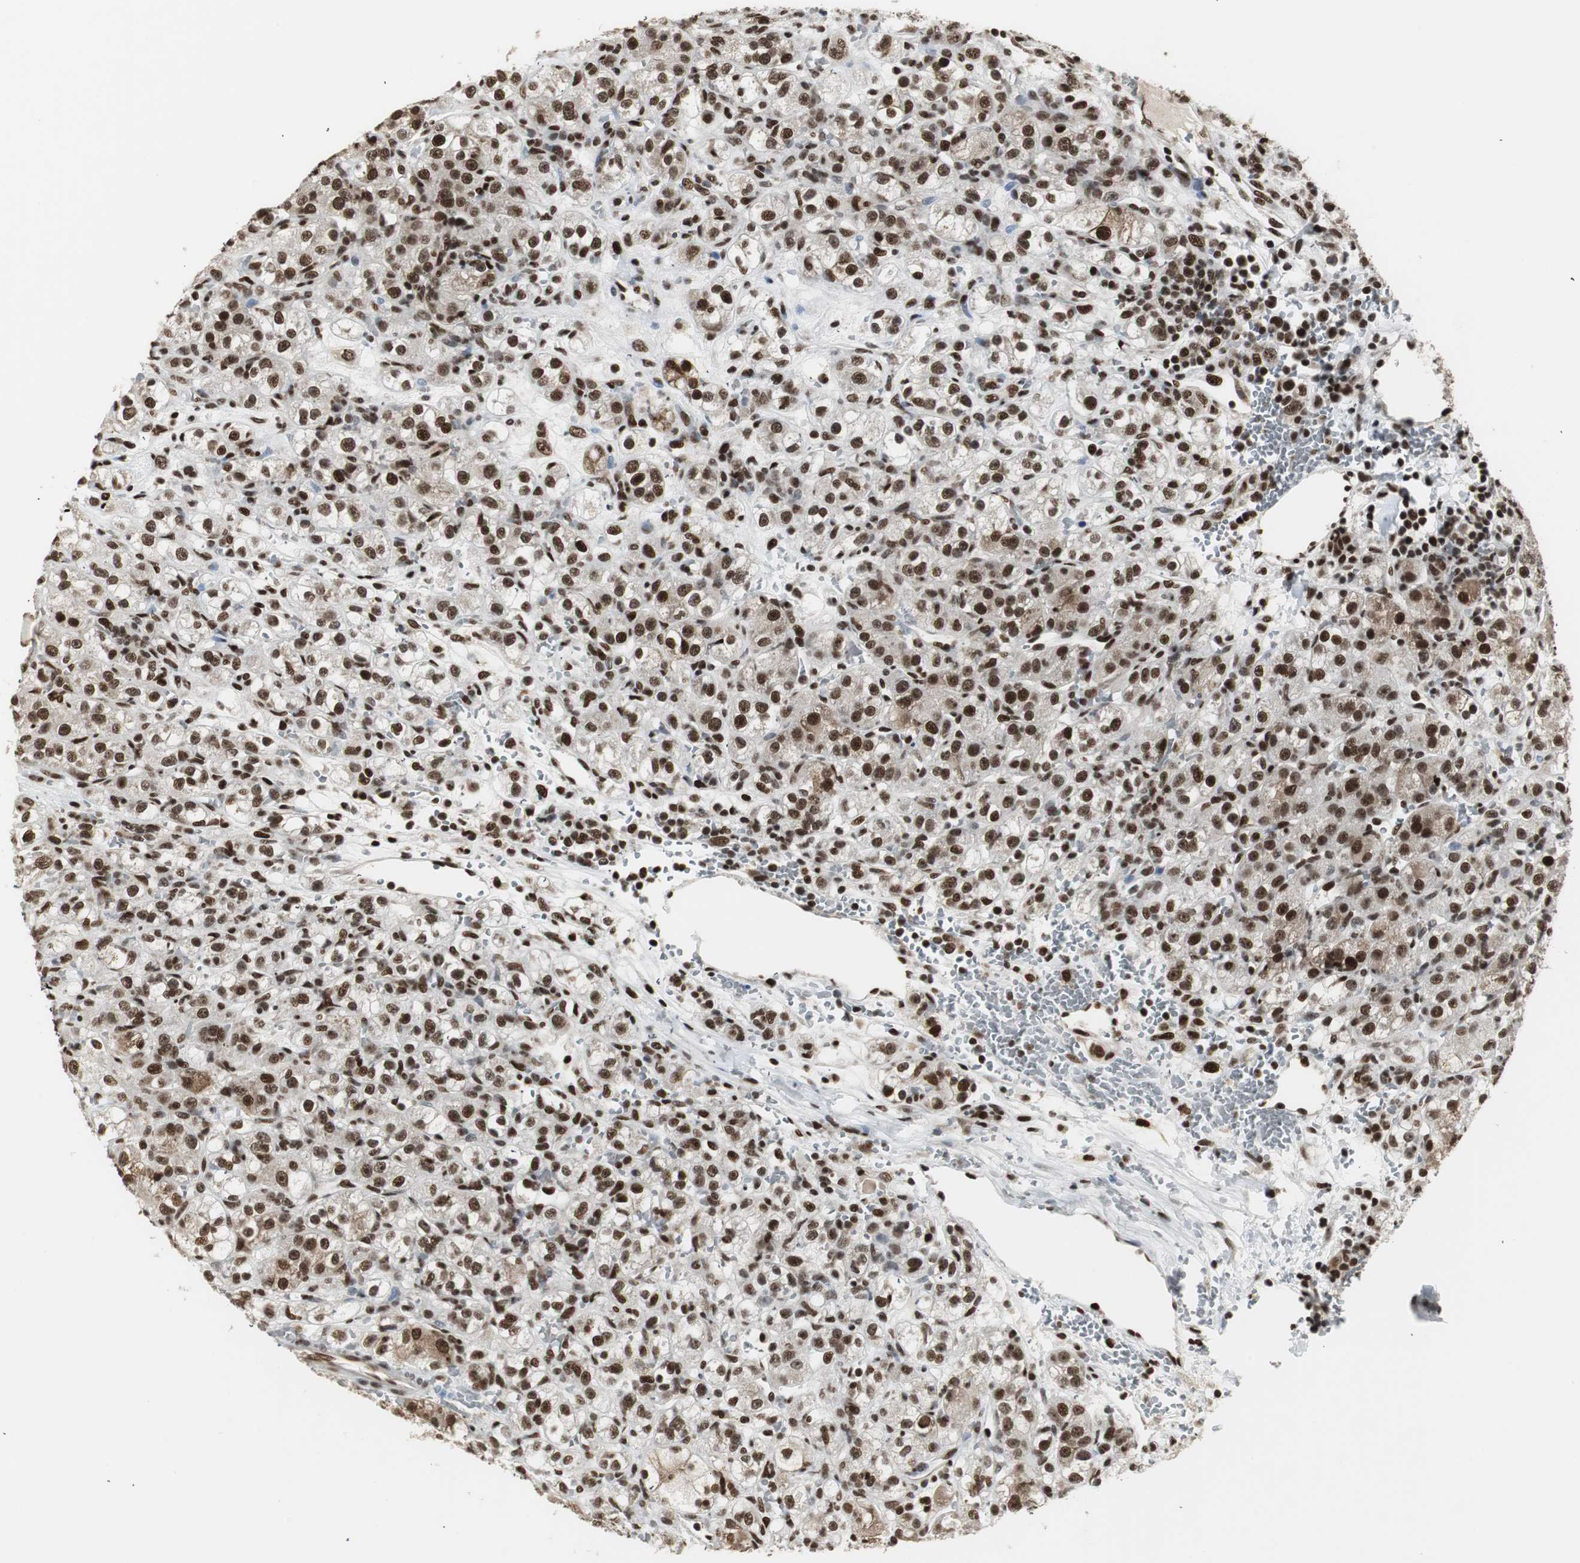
{"staining": {"intensity": "strong", "quantity": ">75%", "location": "cytoplasmic/membranous,nuclear"}, "tissue": "renal cancer", "cell_type": "Tumor cells", "image_type": "cancer", "snomed": [{"axis": "morphology", "description": "Normal tissue, NOS"}, {"axis": "morphology", "description": "Adenocarcinoma, NOS"}, {"axis": "topography", "description": "Kidney"}], "caption": "Renal adenocarcinoma tissue reveals strong cytoplasmic/membranous and nuclear expression in approximately >75% of tumor cells", "gene": "PARN", "patient": {"sex": "male", "age": 61}}